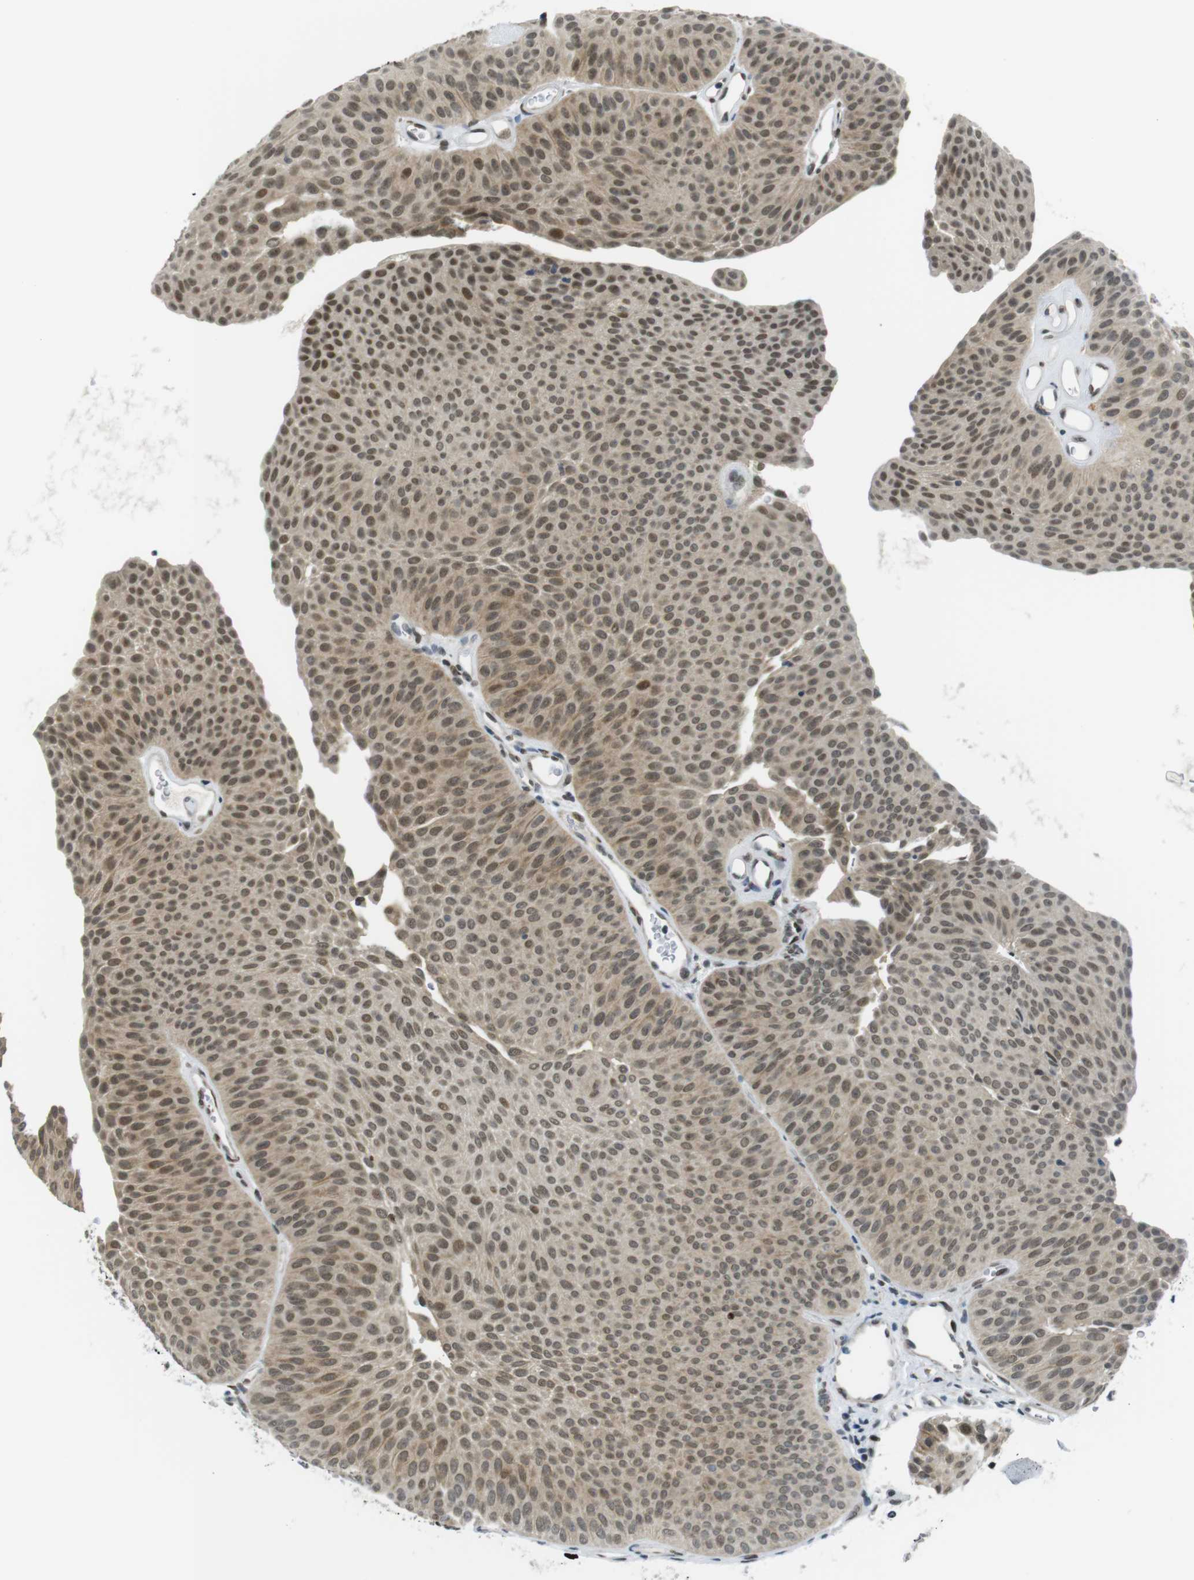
{"staining": {"intensity": "moderate", "quantity": ">75%", "location": "cytoplasmic/membranous,nuclear"}, "tissue": "urothelial cancer", "cell_type": "Tumor cells", "image_type": "cancer", "snomed": [{"axis": "morphology", "description": "Urothelial carcinoma, Low grade"}, {"axis": "topography", "description": "Urinary bladder"}], "caption": "Tumor cells display medium levels of moderate cytoplasmic/membranous and nuclear positivity in about >75% of cells in urothelial carcinoma (low-grade).", "gene": "USP7", "patient": {"sex": "female", "age": 60}}